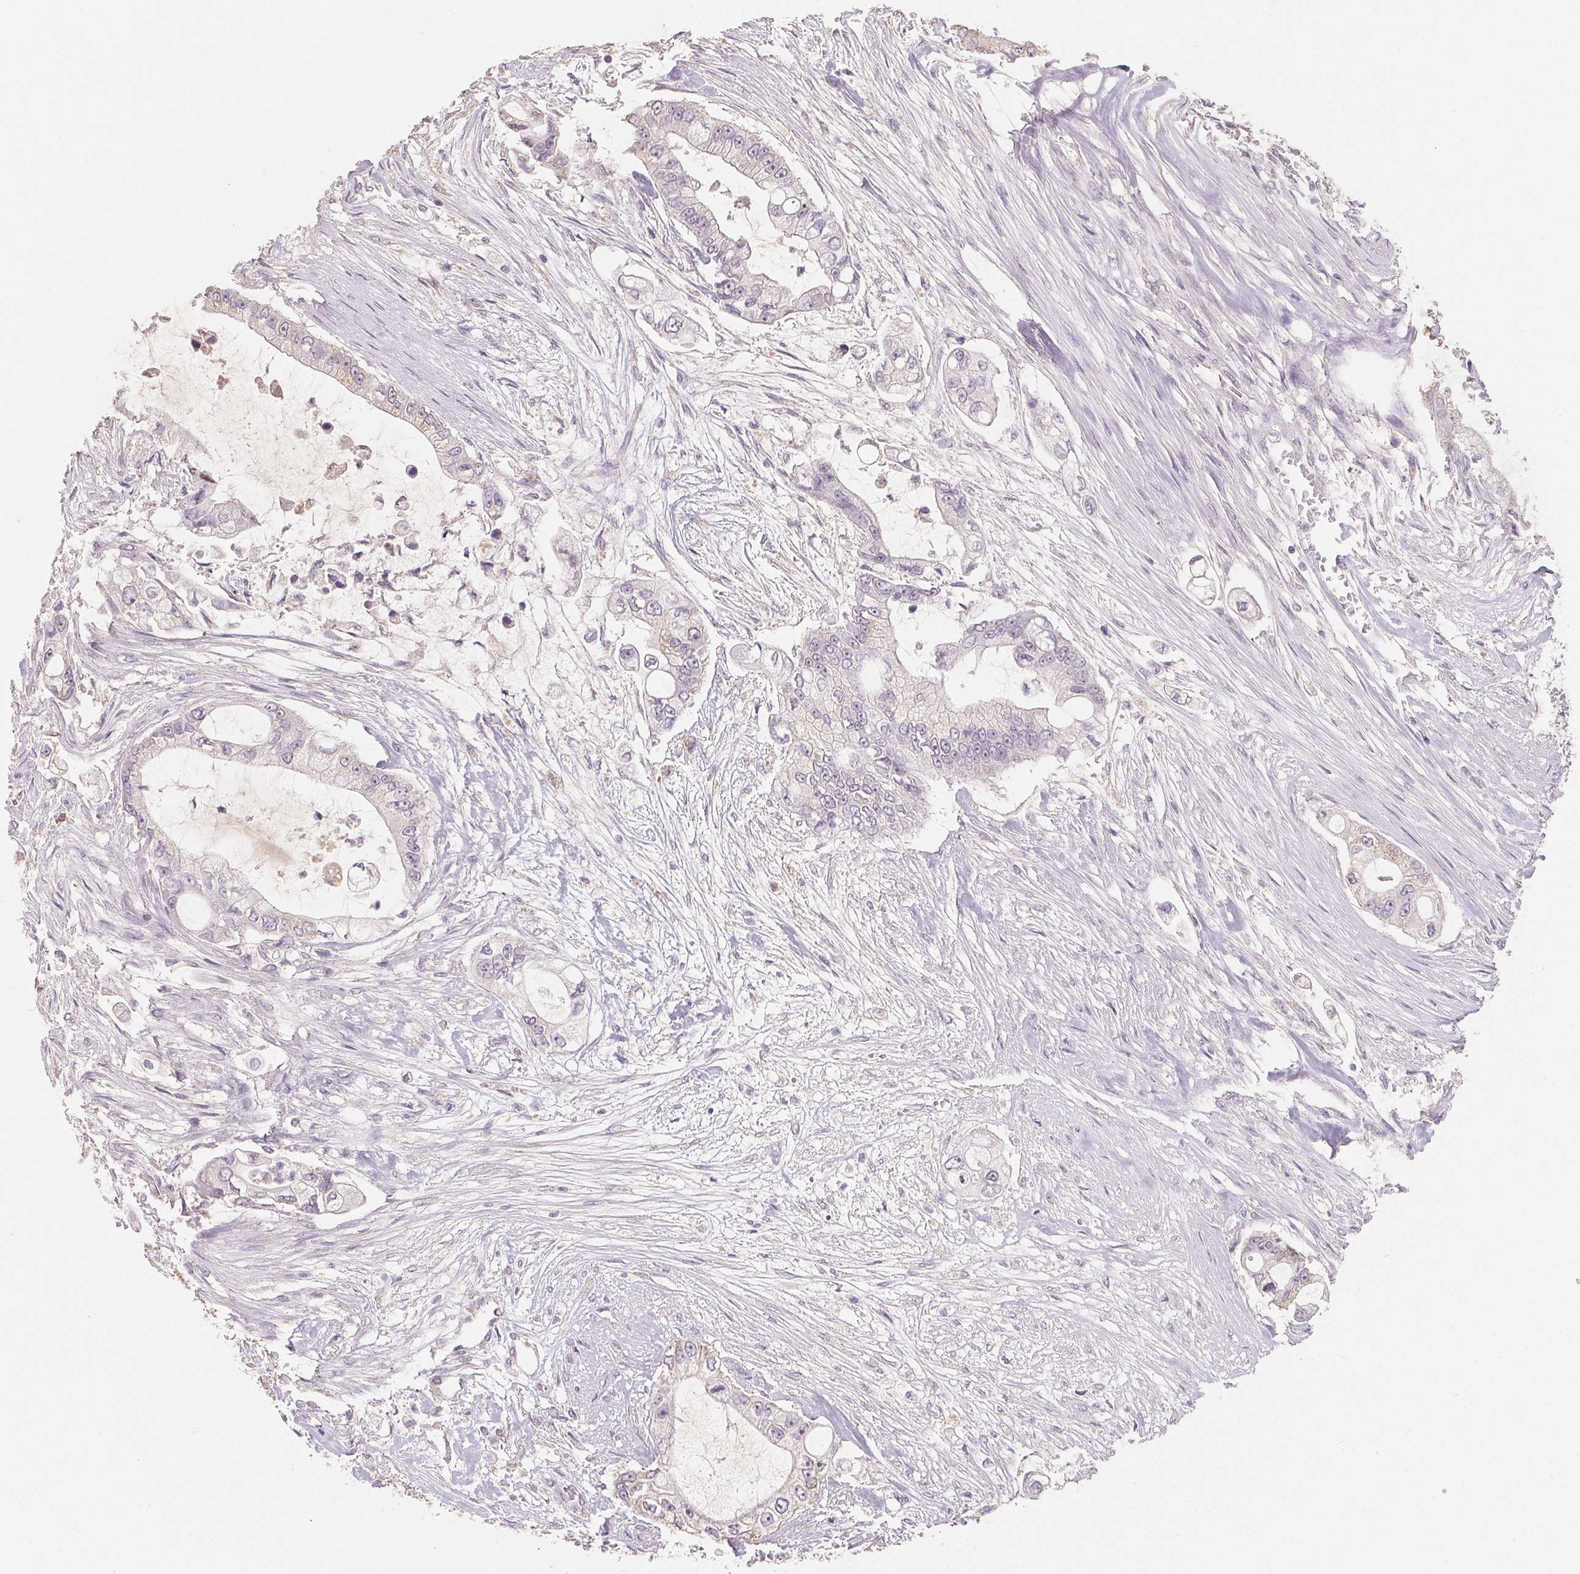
{"staining": {"intensity": "negative", "quantity": "none", "location": "none"}, "tissue": "pancreatic cancer", "cell_type": "Tumor cells", "image_type": "cancer", "snomed": [{"axis": "morphology", "description": "Adenocarcinoma, NOS"}, {"axis": "topography", "description": "Pancreas"}], "caption": "Tumor cells show no significant positivity in pancreatic cancer (adenocarcinoma). Brightfield microscopy of IHC stained with DAB (brown) and hematoxylin (blue), captured at high magnification.", "gene": "MAP7D2", "patient": {"sex": "female", "age": 69}}